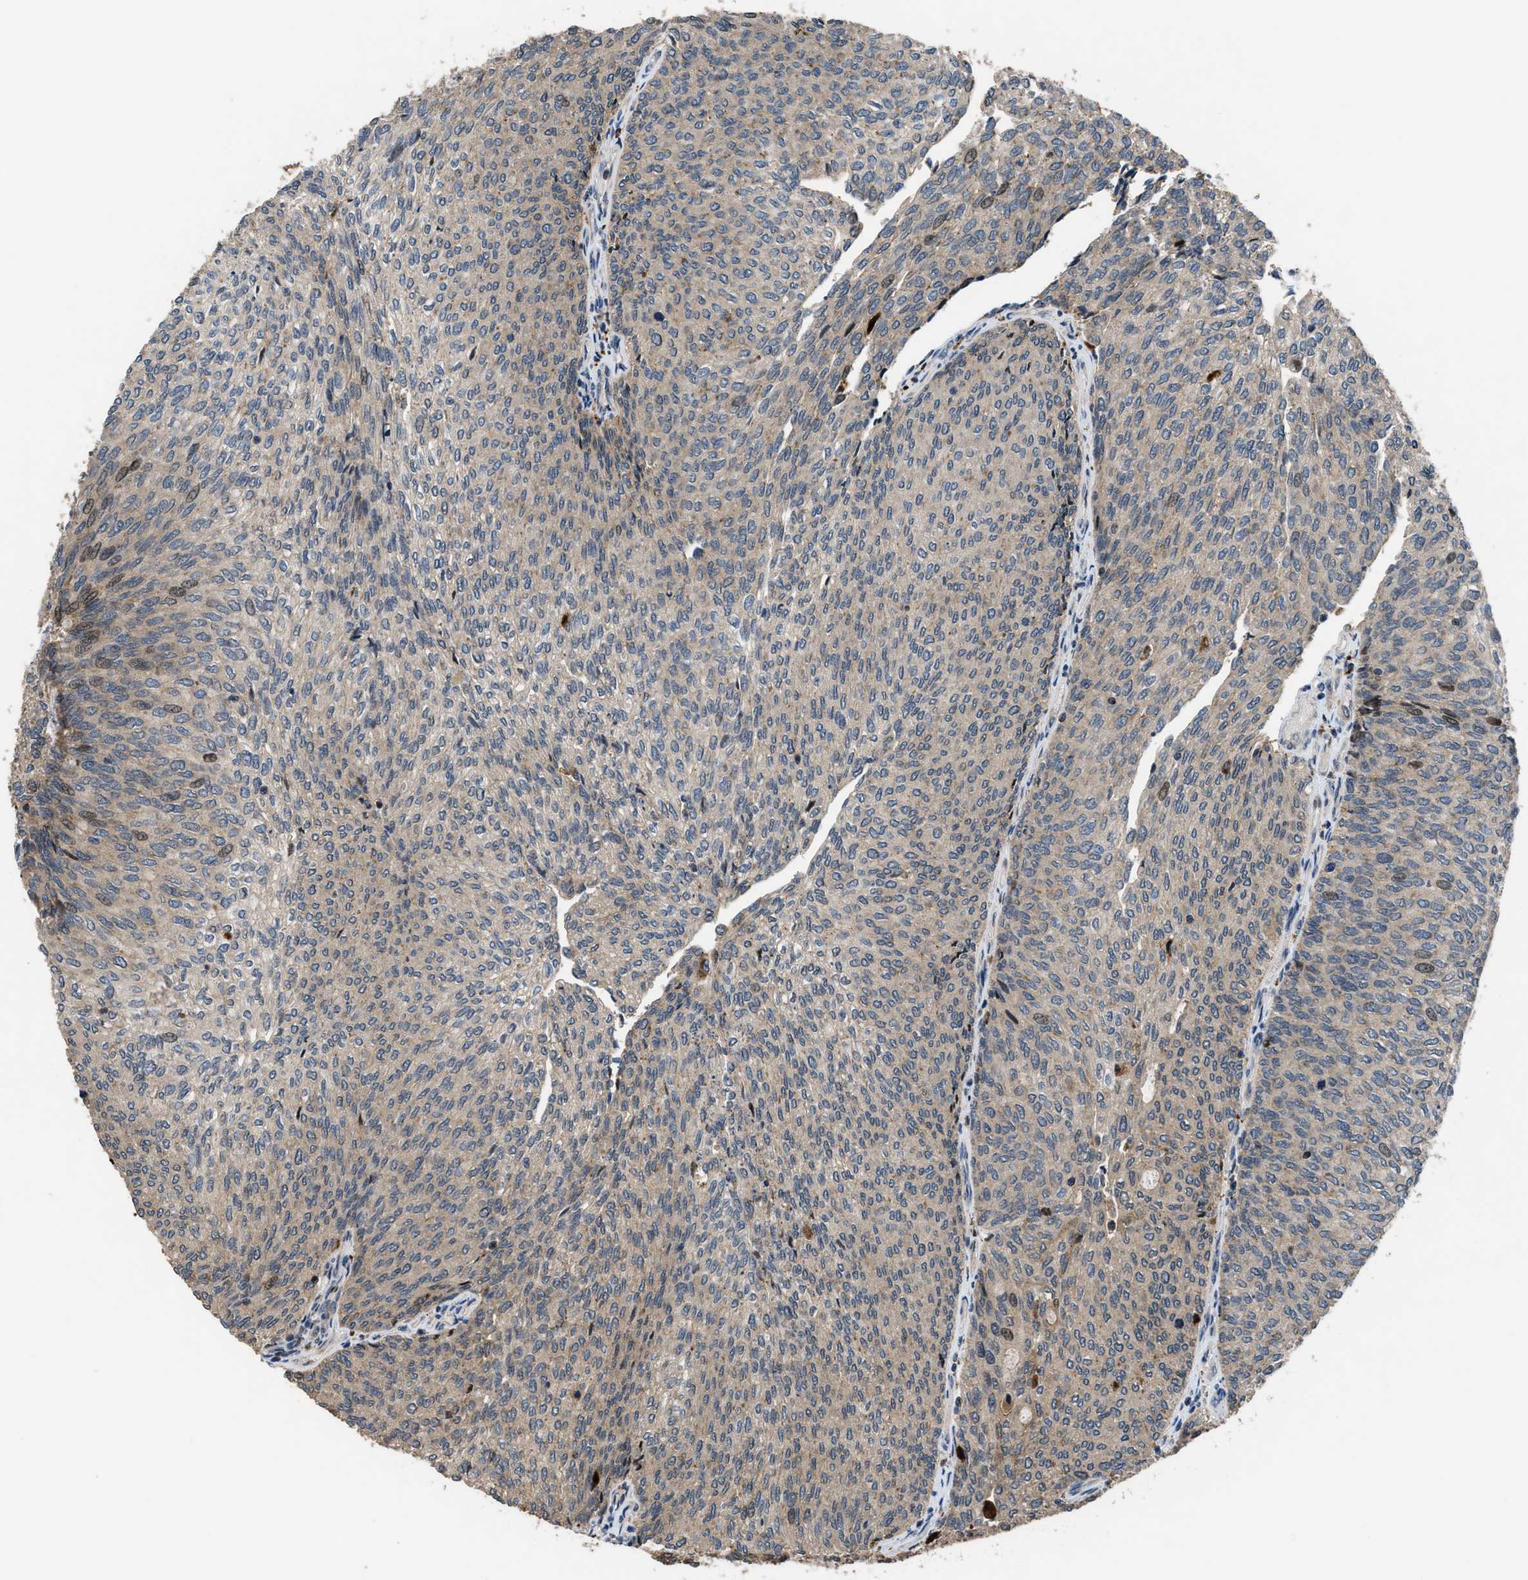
{"staining": {"intensity": "weak", "quantity": "<25%", "location": "cytoplasmic/membranous,nuclear"}, "tissue": "urothelial cancer", "cell_type": "Tumor cells", "image_type": "cancer", "snomed": [{"axis": "morphology", "description": "Urothelial carcinoma, Low grade"}, {"axis": "topography", "description": "Urinary bladder"}], "caption": "Tumor cells are negative for protein expression in human urothelial cancer.", "gene": "CTBS", "patient": {"sex": "female", "age": 79}}